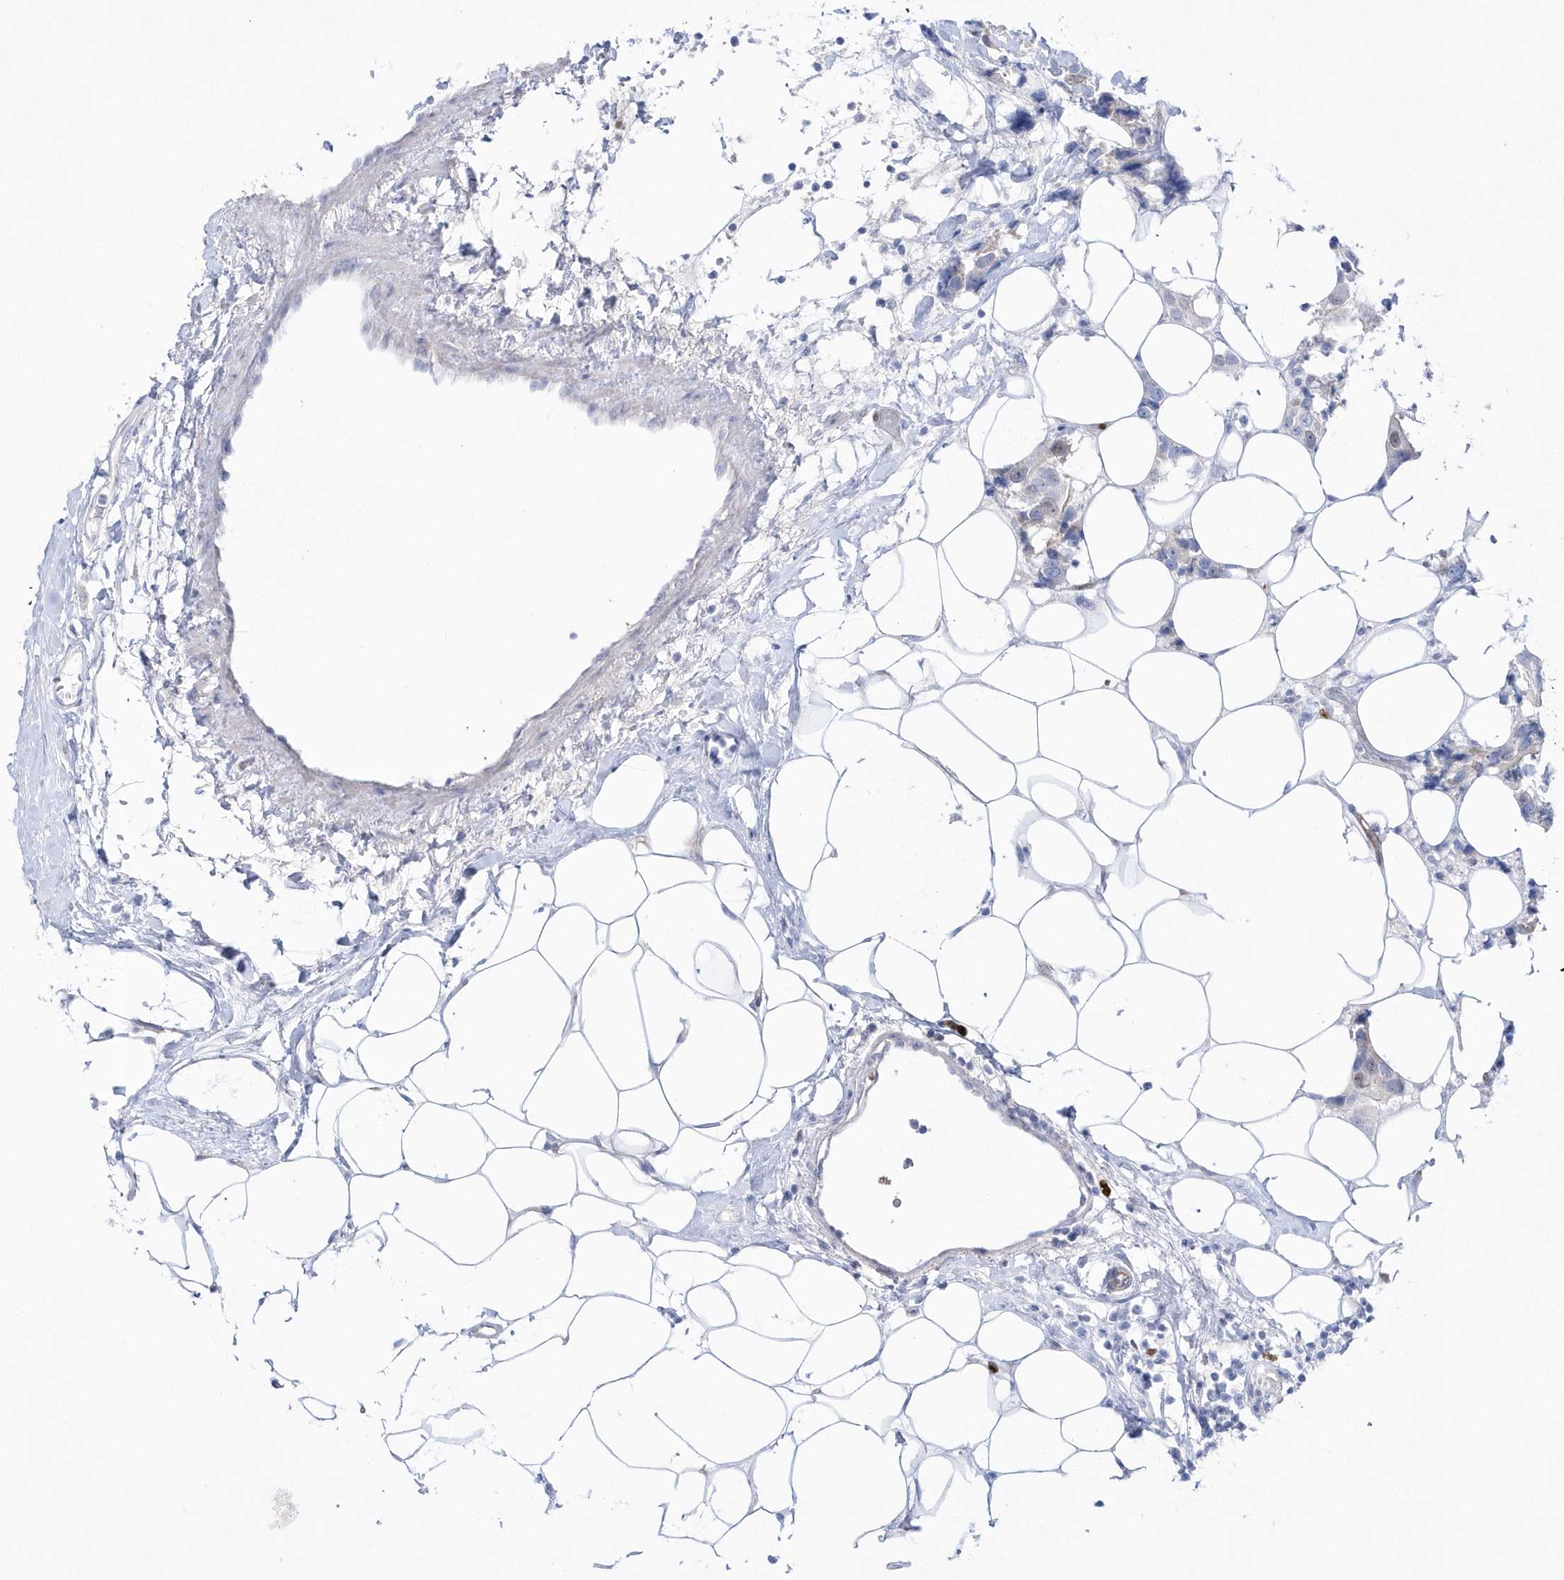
{"staining": {"intensity": "weak", "quantity": "<25%", "location": "nuclear"}, "tissue": "breast cancer", "cell_type": "Tumor cells", "image_type": "cancer", "snomed": [{"axis": "morphology", "description": "Normal tissue, NOS"}, {"axis": "morphology", "description": "Duct carcinoma"}, {"axis": "topography", "description": "Breast"}], "caption": "Tumor cells are negative for protein expression in human infiltrating ductal carcinoma (breast).", "gene": "TMCO6", "patient": {"sex": "female", "age": 39}}